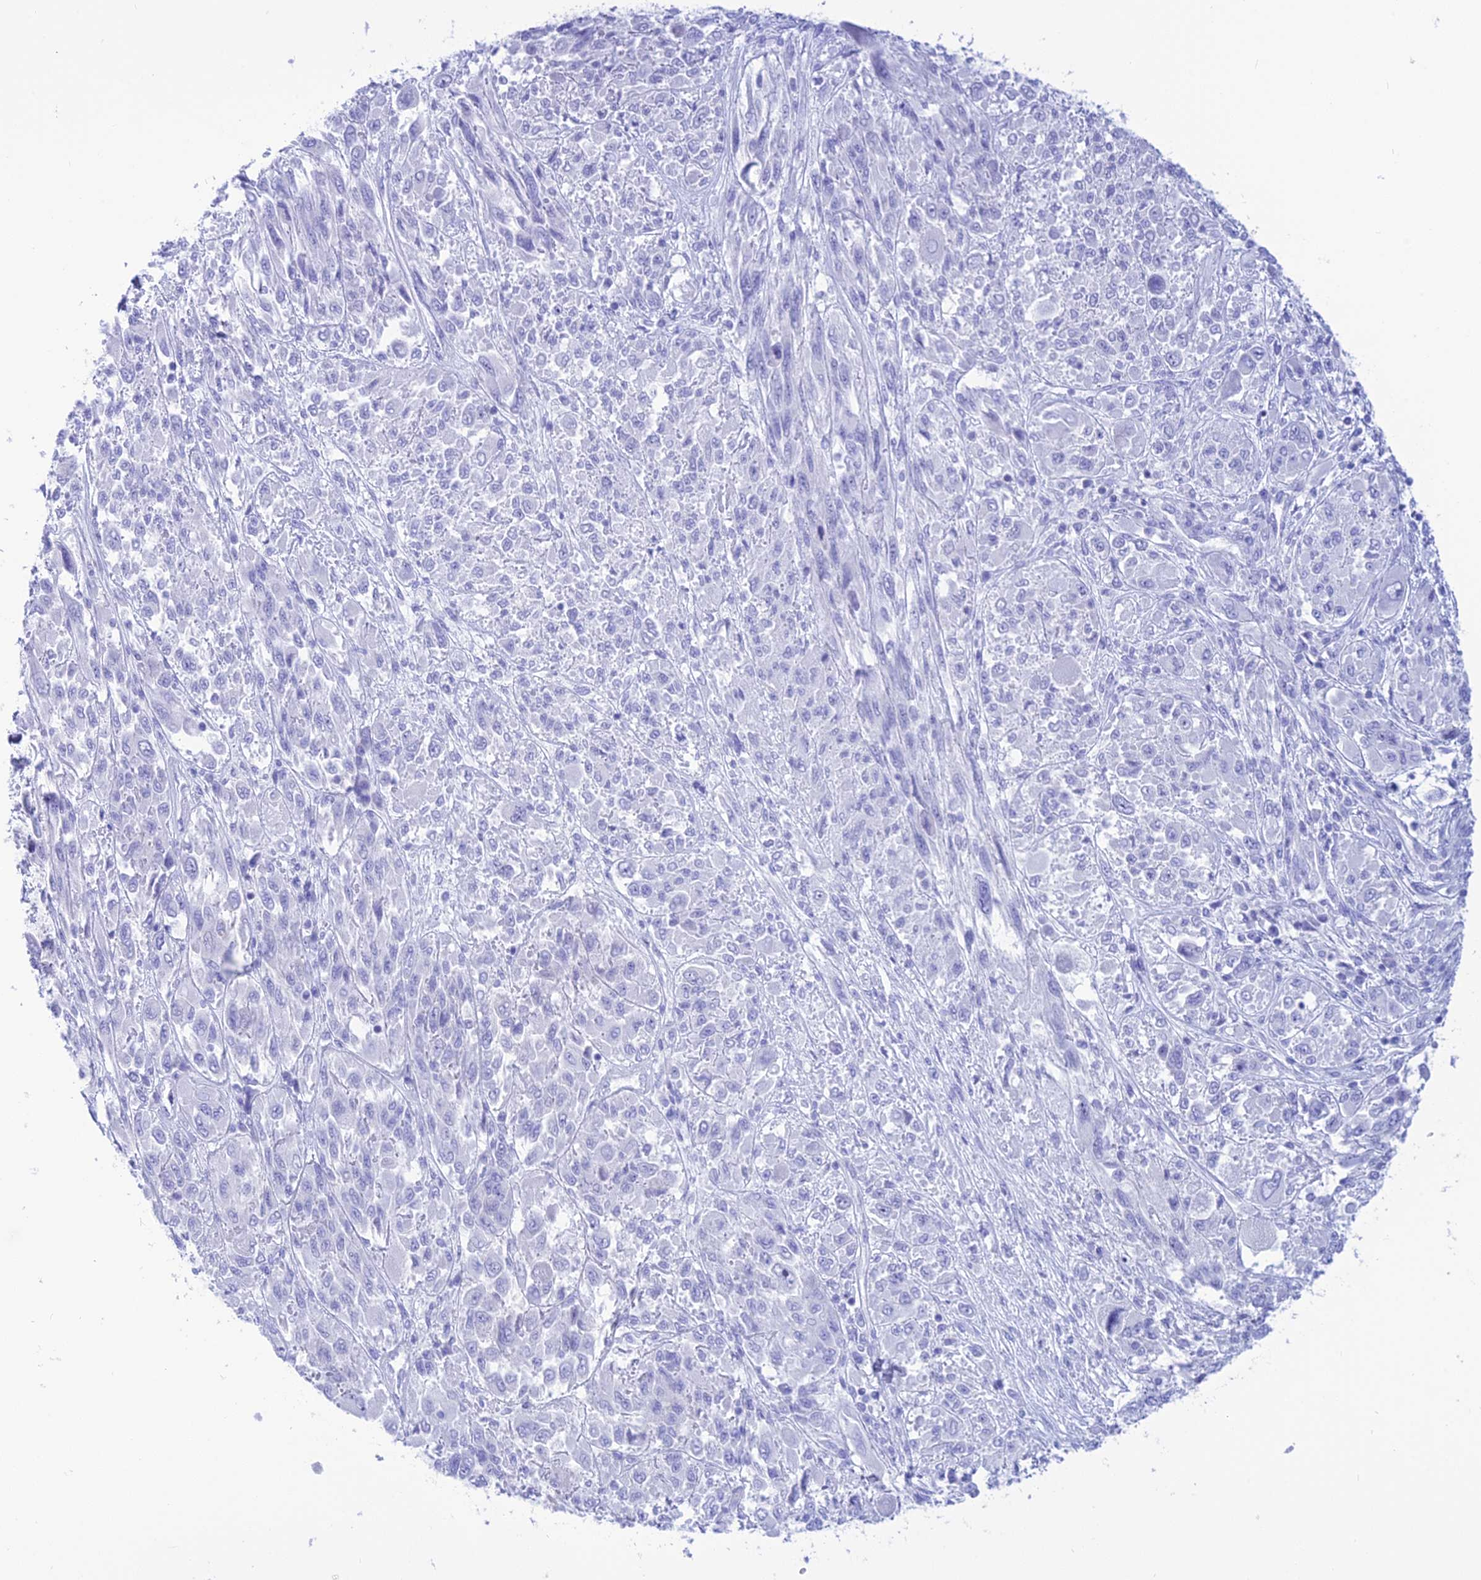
{"staining": {"intensity": "negative", "quantity": "none", "location": "none"}, "tissue": "melanoma", "cell_type": "Tumor cells", "image_type": "cancer", "snomed": [{"axis": "morphology", "description": "Malignant melanoma, NOS"}, {"axis": "topography", "description": "Skin"}], "caption": "The image exhibits no significant positivity in tumor cells of melanoma.", "gene": "GLYATL1", "patient": {"sex": "female", "age": 91}}